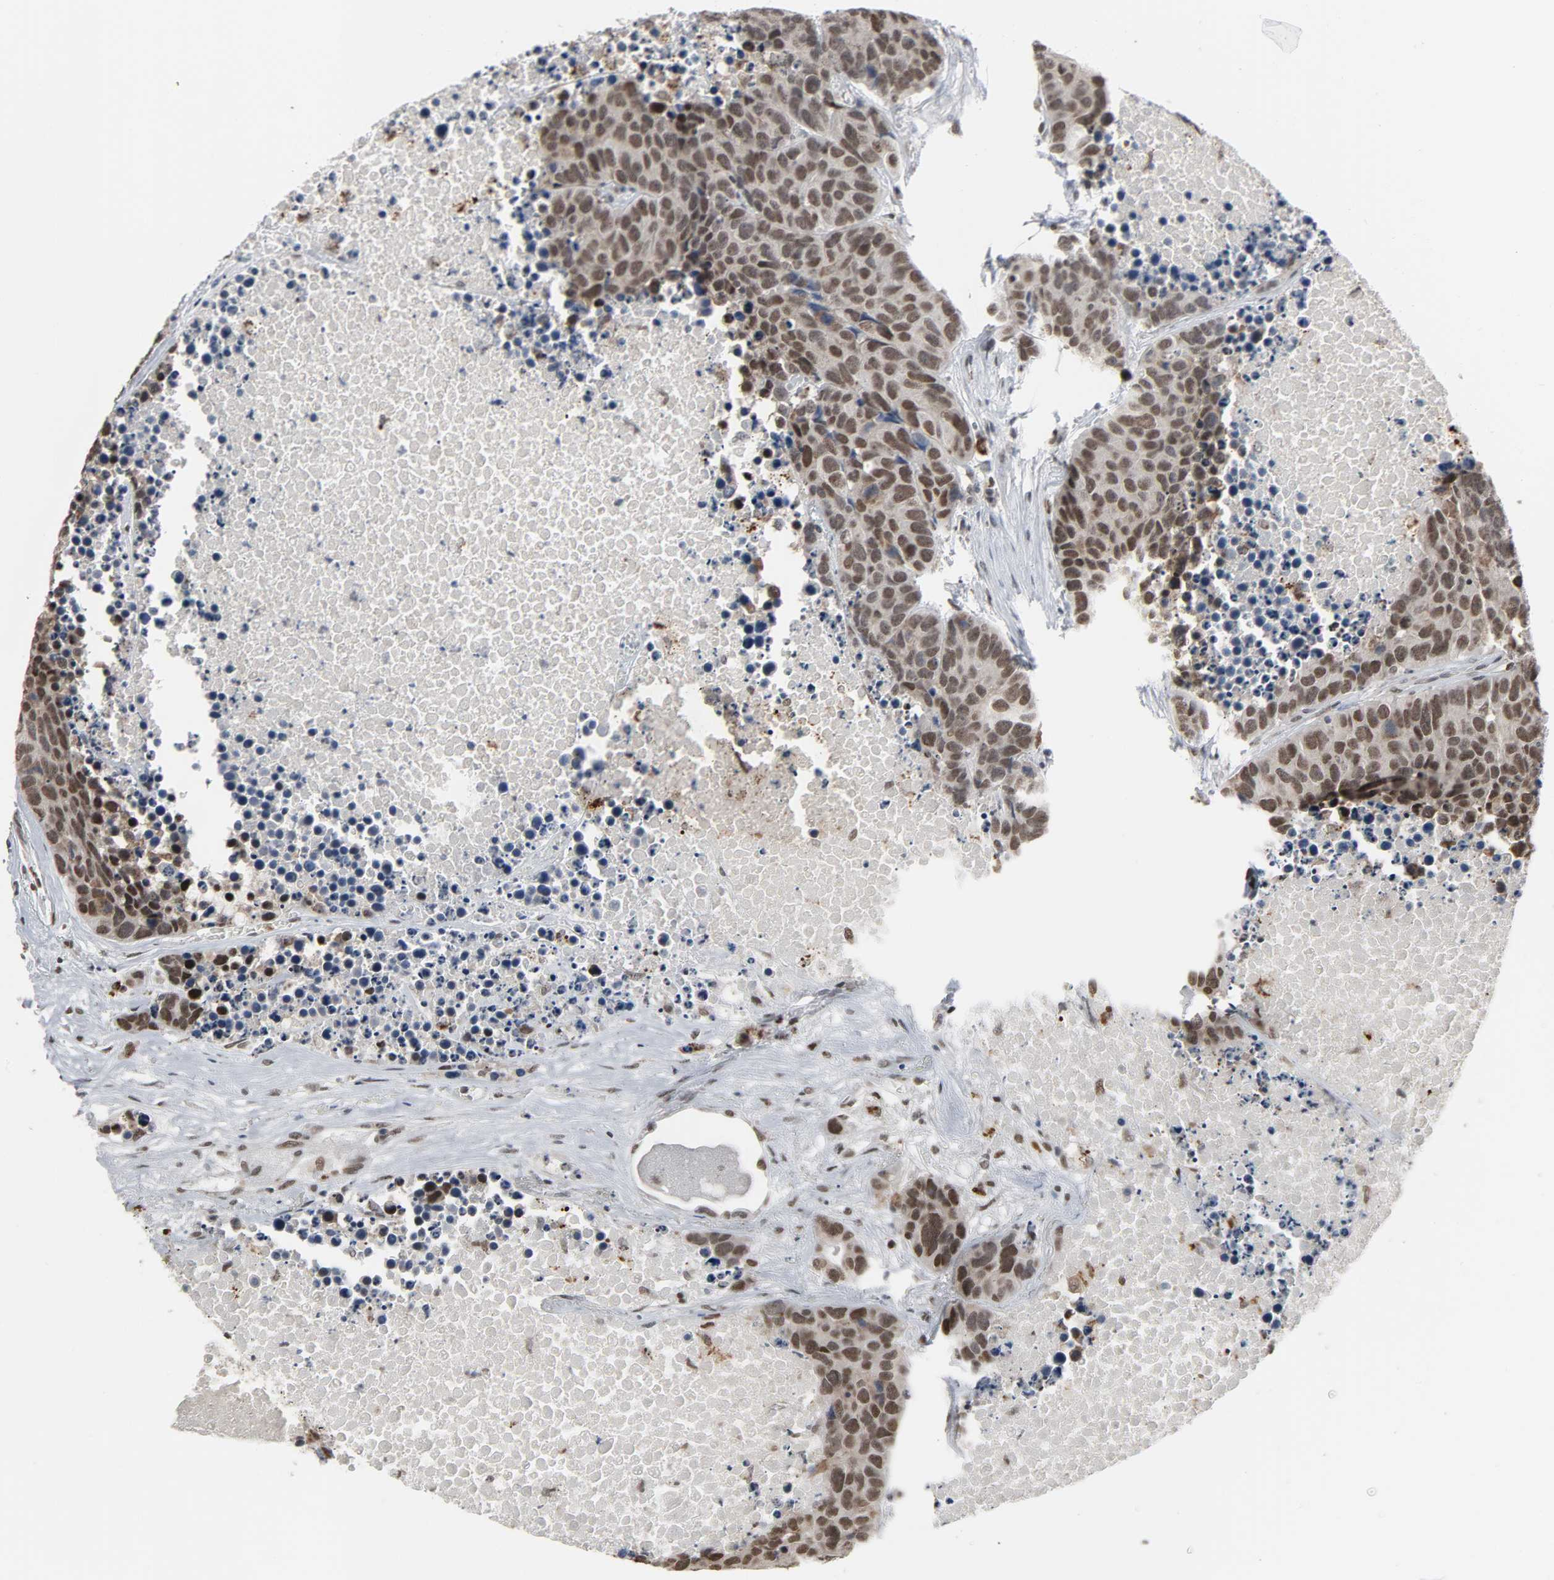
{"staining": {"intensity": "moderate", "quantity": ">75%", "location": "nuclear"}, "tissue": "carcinoid", "cell_type": "Tumor cells", "image_type": "cancer", "snomed": [{"axis": "morphology", "description": "Carcinoid, malignant, NOS"}, {"axis": "topography", "description": "Lung"}], "caption": "There is medium levels of moderate nuclear expression in tumor cells of carcinoid, as demonstrated by immunohistochemical staining (brown color).", "gene": "DAZAP1", "patient": {"sex": "male", "age": 60}}